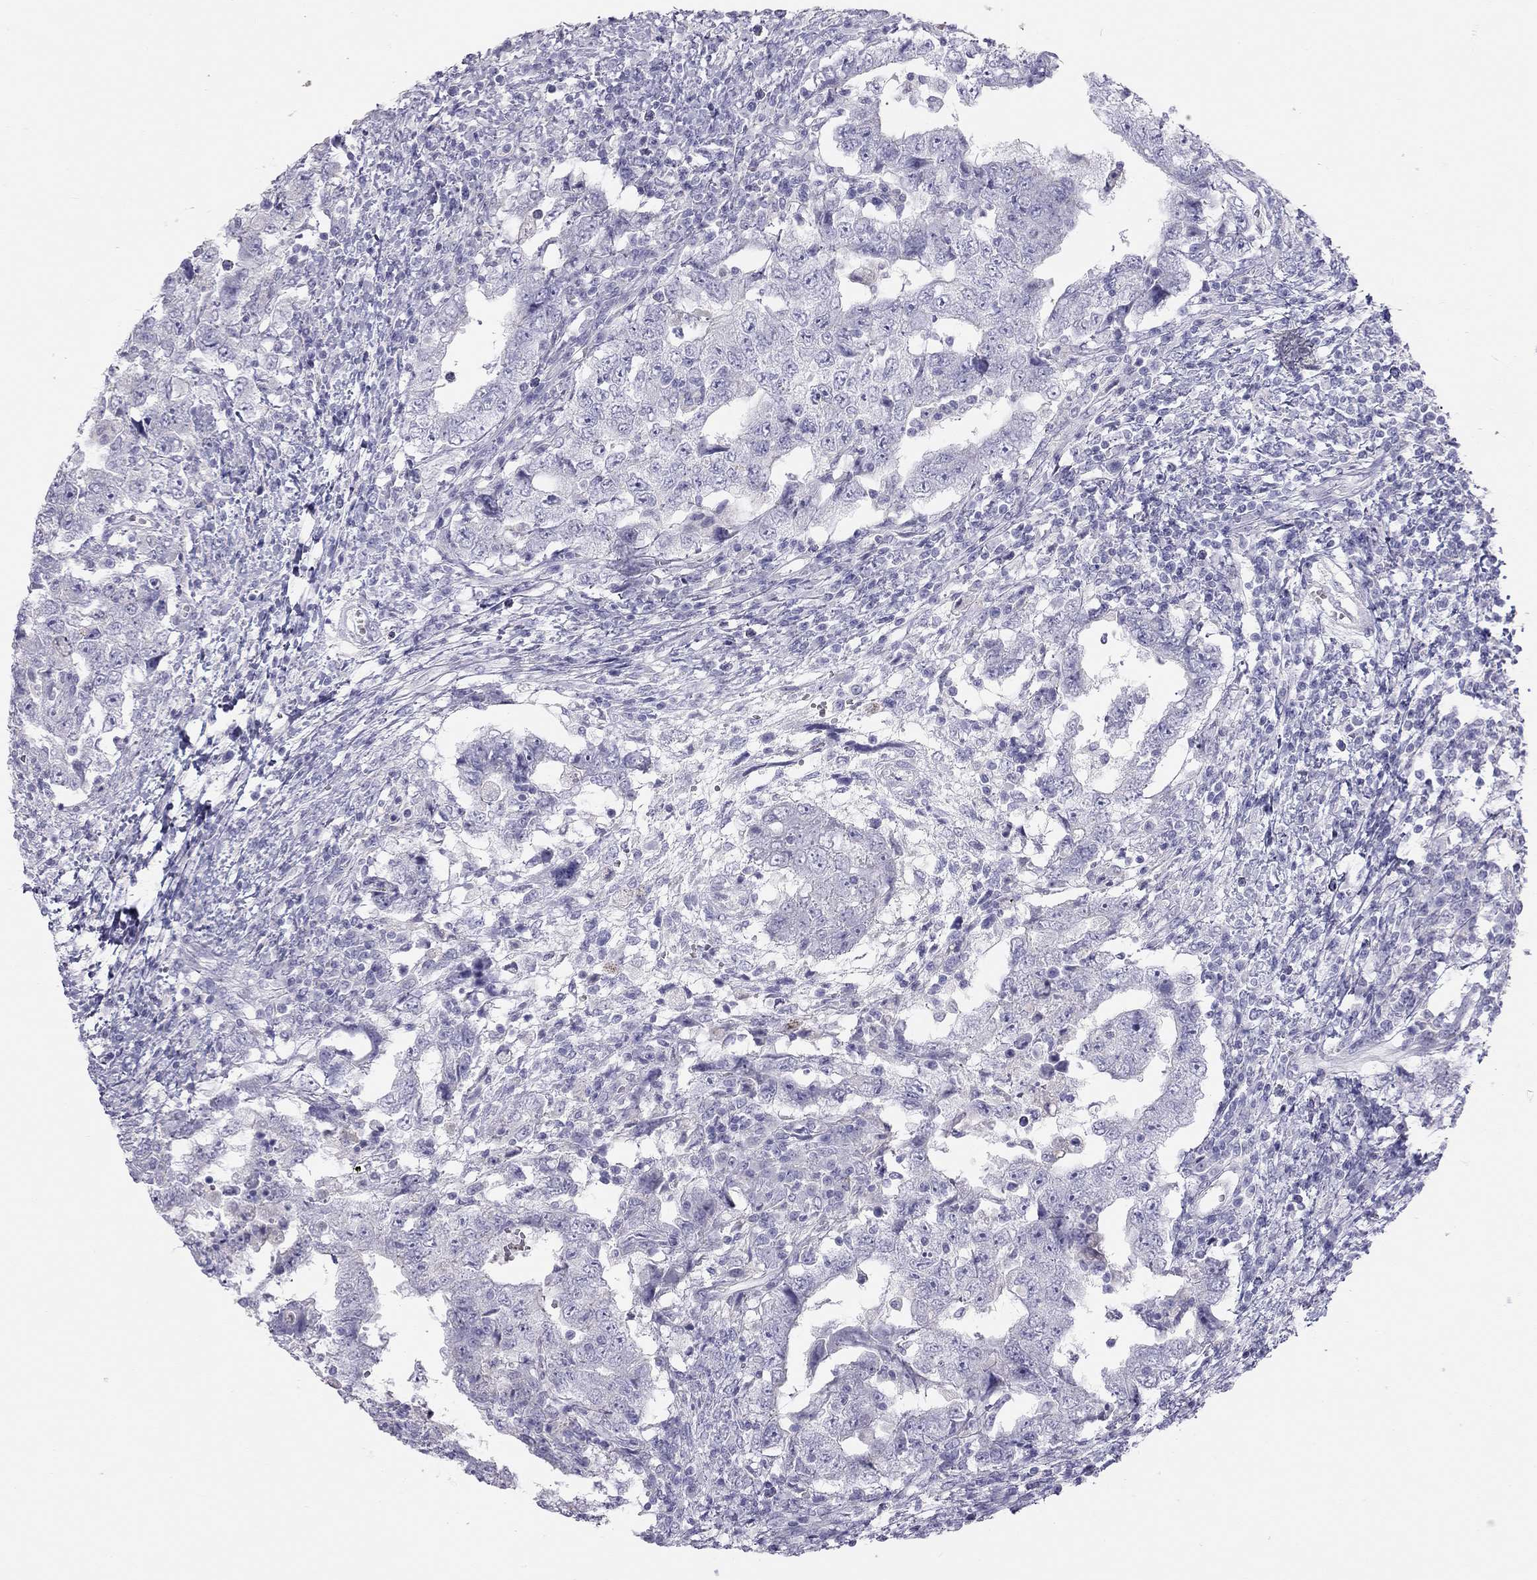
{"staining": {"intensity": "negative", "quantity": "none", "location": "none"}, "tissue": "testis cancer", "cell_type": "Tumor cells", "image_type": "cancer", "snomed": [{"axis": "morphology", "description": "Carcinoma, Embryonal, NOS"}, {"axis": "topography", "description": "Testis"}], "caption": "DAB immunohistochemical staining of testis embryonal carcinoma exhibits no significant staining in tumor cells.", "gene": "SPATA12", "patient": {"sex": "male", "age": 26}}